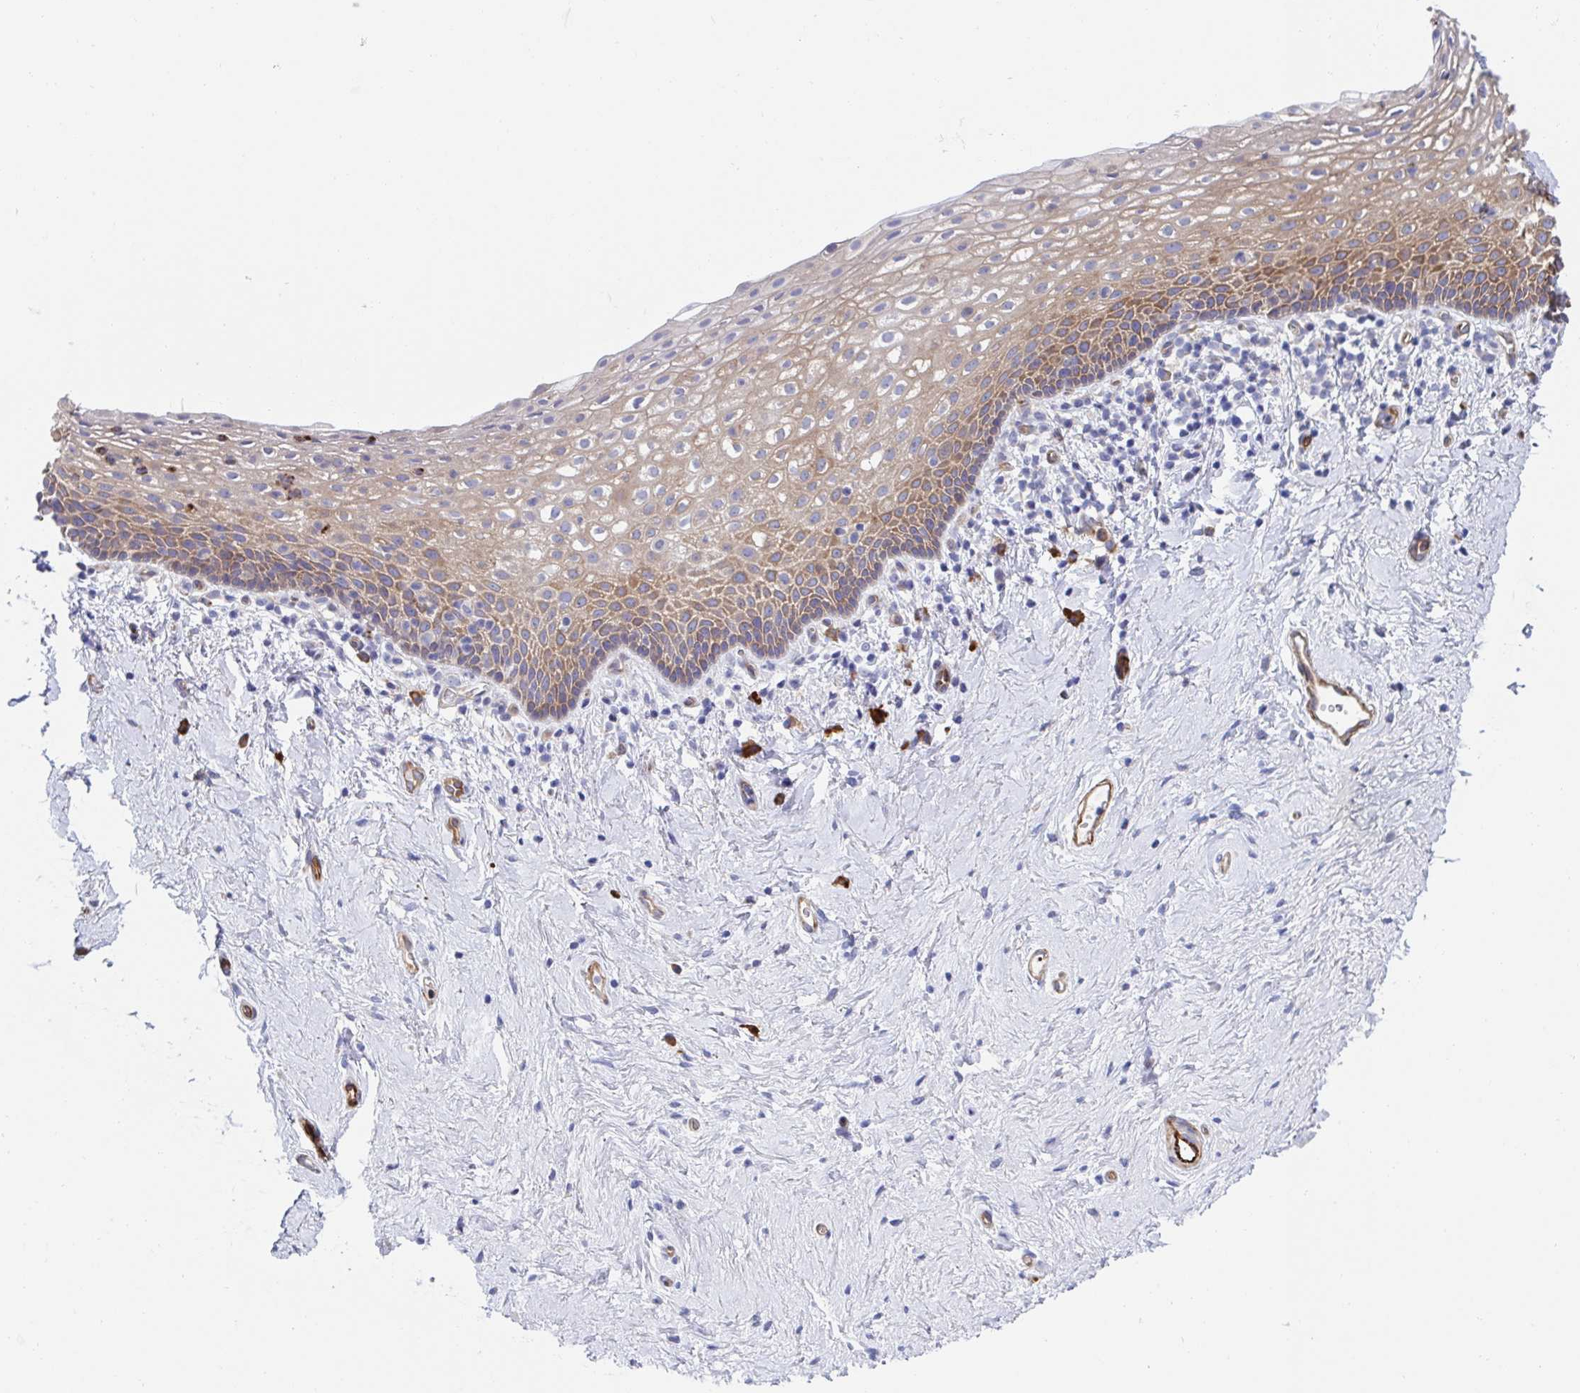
{"staining": {"intensity": "moderate", "quantity": "25%-75%", "location": "cytoplasmic/membranous"}, "tissue": "vagina", "cell_type": "Squamous epithelial cells", "image_type": "normal", "snomed": [{"axis": "morphology", "description": "Normal tissue, NOS"}, {"axis": "topography", "description": "Vagina"}], "caption": "IHC of unremarkable human vagina displays medium levels of moderate cytoplasmic/membranous staining in approximately 25%-75% of squamous epithelial cells.", "gene": "KLC3", "patient": {"sex": "female", "age": 61}}